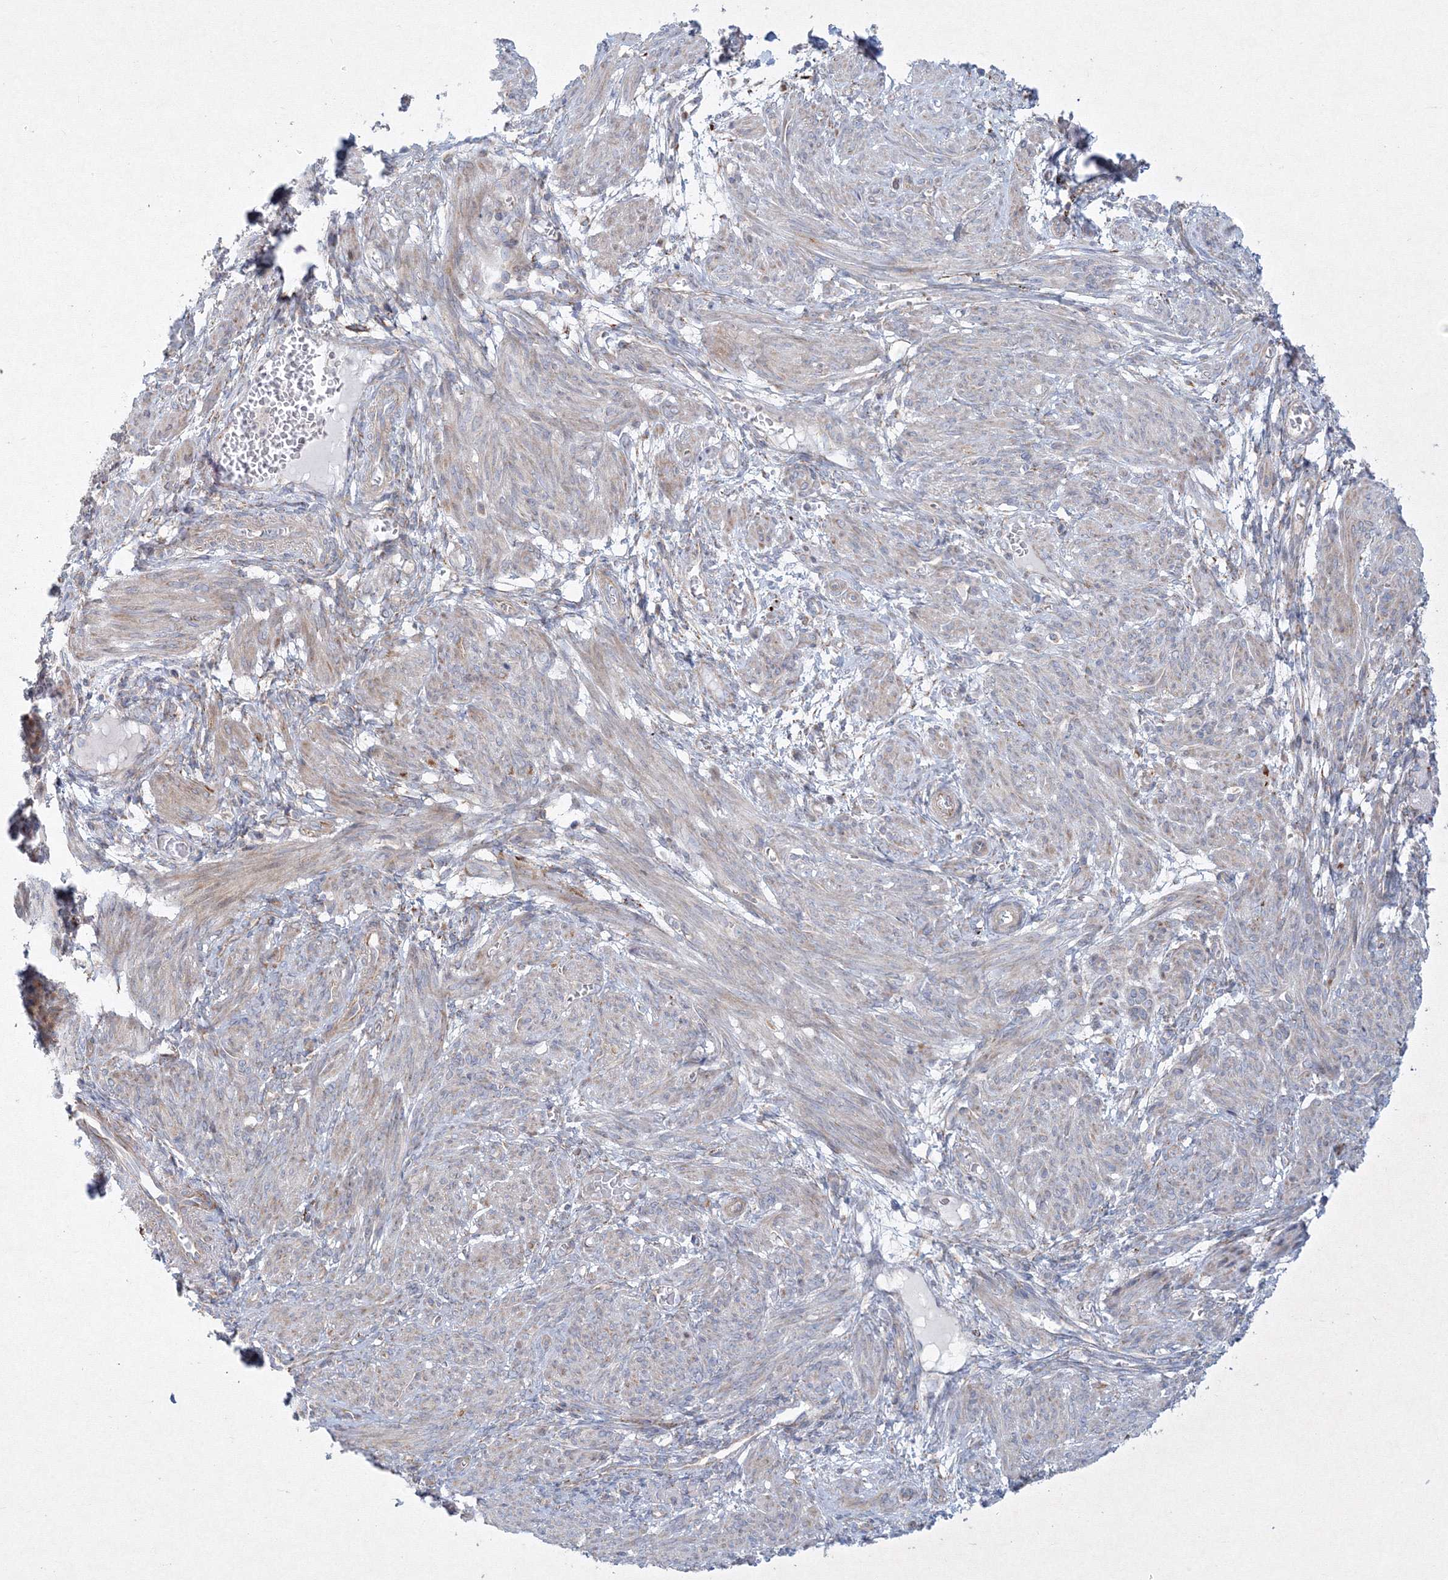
{"staining": {"intensity": "weak", "quantity": ">75%", "location": "cytoplasmic/membranous"}, "tissue": "smooth muscle", "cell_type": "Smooth muscle cells", "image_type": "normal", "snomed": [{"axis": "morphology", "description": "Normal tissue, NOS"}, {"axis": "topography", "description": "Smooth muscle"}], "caption": "Immunohistochemistry of benign human smooth muscle demonstrates low levels of weak cytoplasmic/membranous staining in about >75% of smooth muscle cells. (DAB IHC with brightfield microscopy, high magnification).", "gene": "WDR49", "patient": {"sex": "female", "age": 39}}